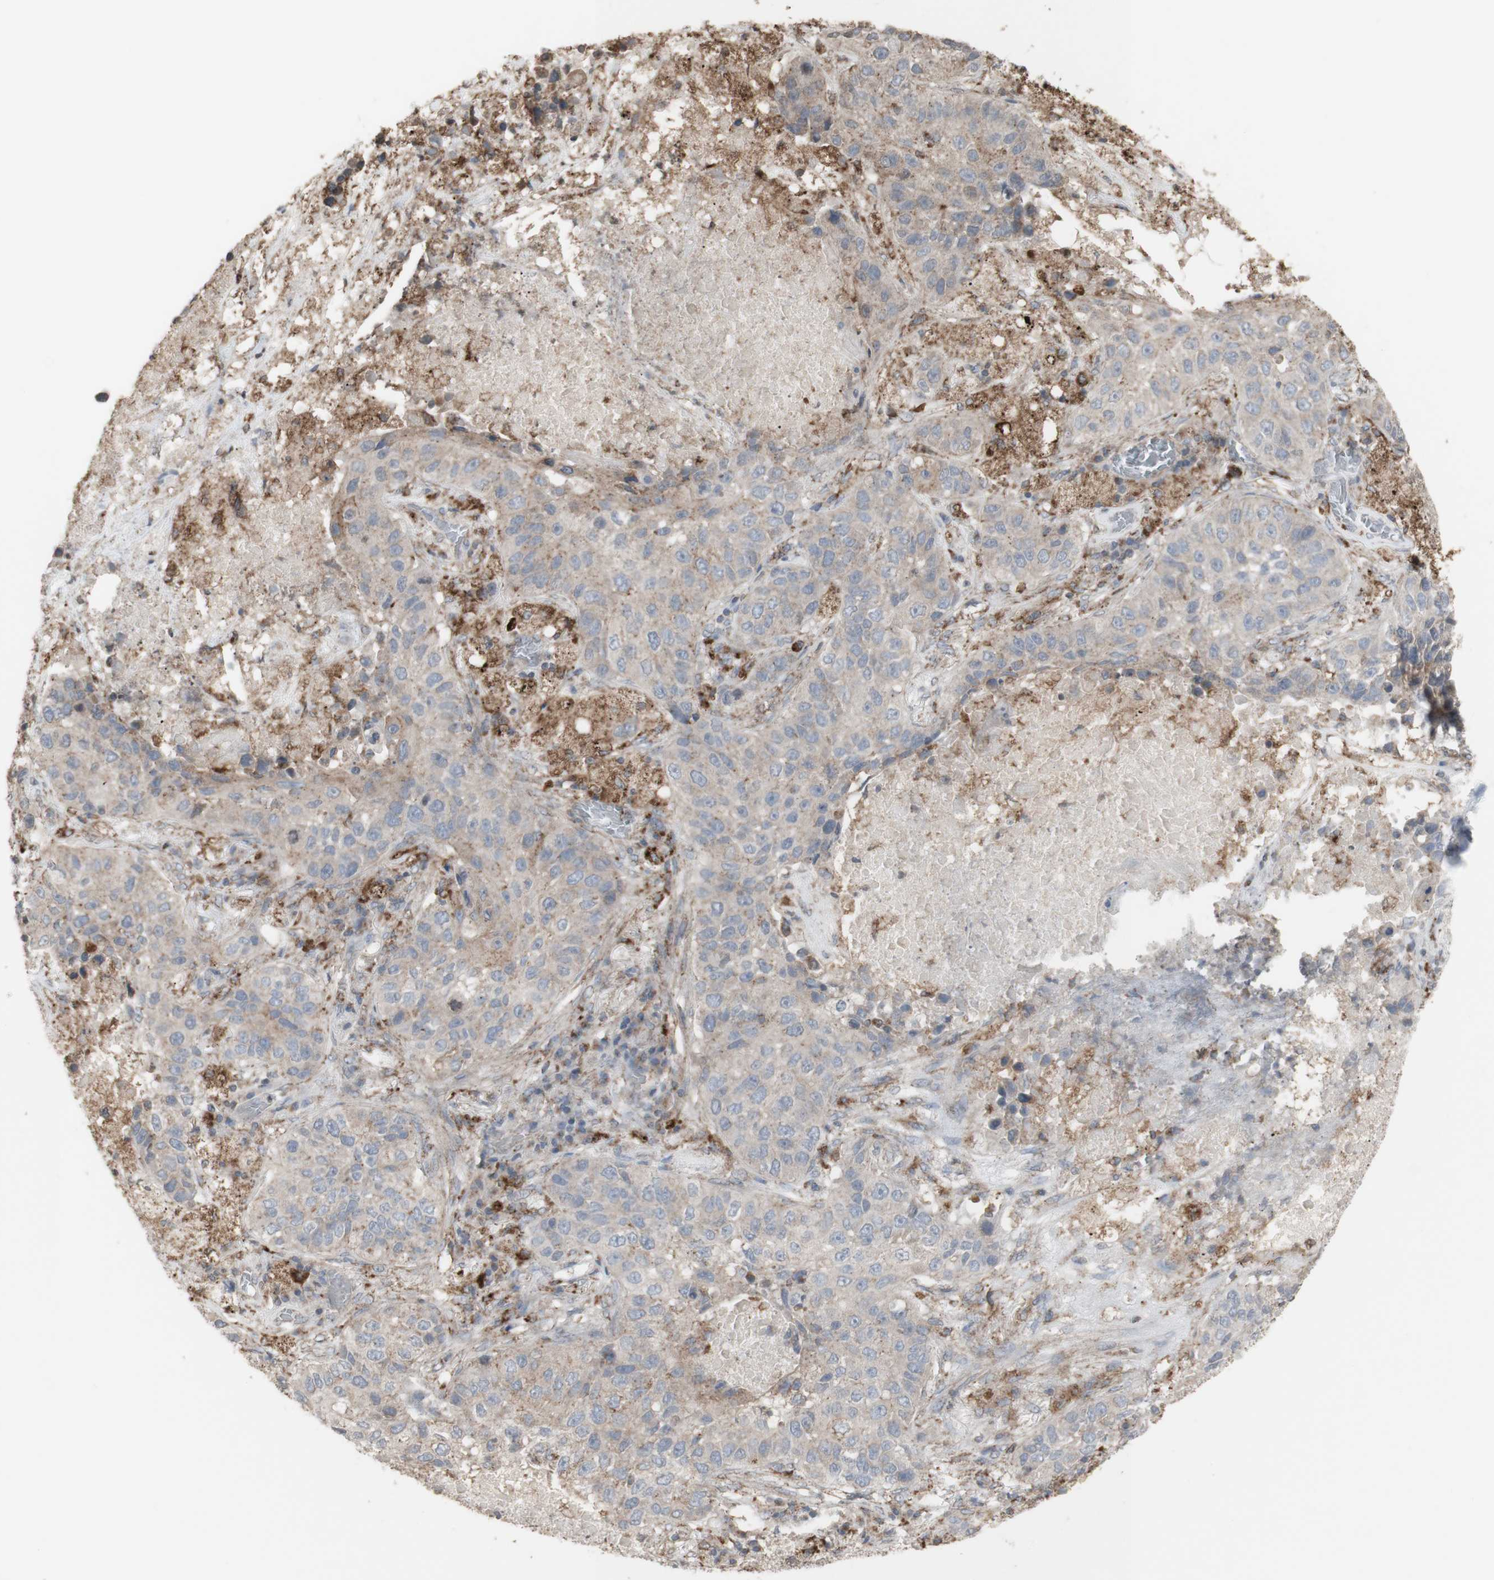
{"staining": {"intensity": "weak", "quantity": "<25%", "location": "cytoplasmic/membranous"}, "tissue": "lung cancer", "cell_type": "Tumor cells", "image_type": "cancer", "snomed": [{"axis": "morphology", "description": "Squamous cell carcinoma, NOS"}, {"axis": "topography", "description": "Lung"}], "caption": "Immunohistochemistry (IHC) micrograph of human lung cancer stained for a protein (brown), which shows no expression in tumor cells. (Immunohistochemistry, brightfield microscopy, high magnification).", "gene": "ATP6V1E1", "patient": {"sex": "male", "age": 57}}